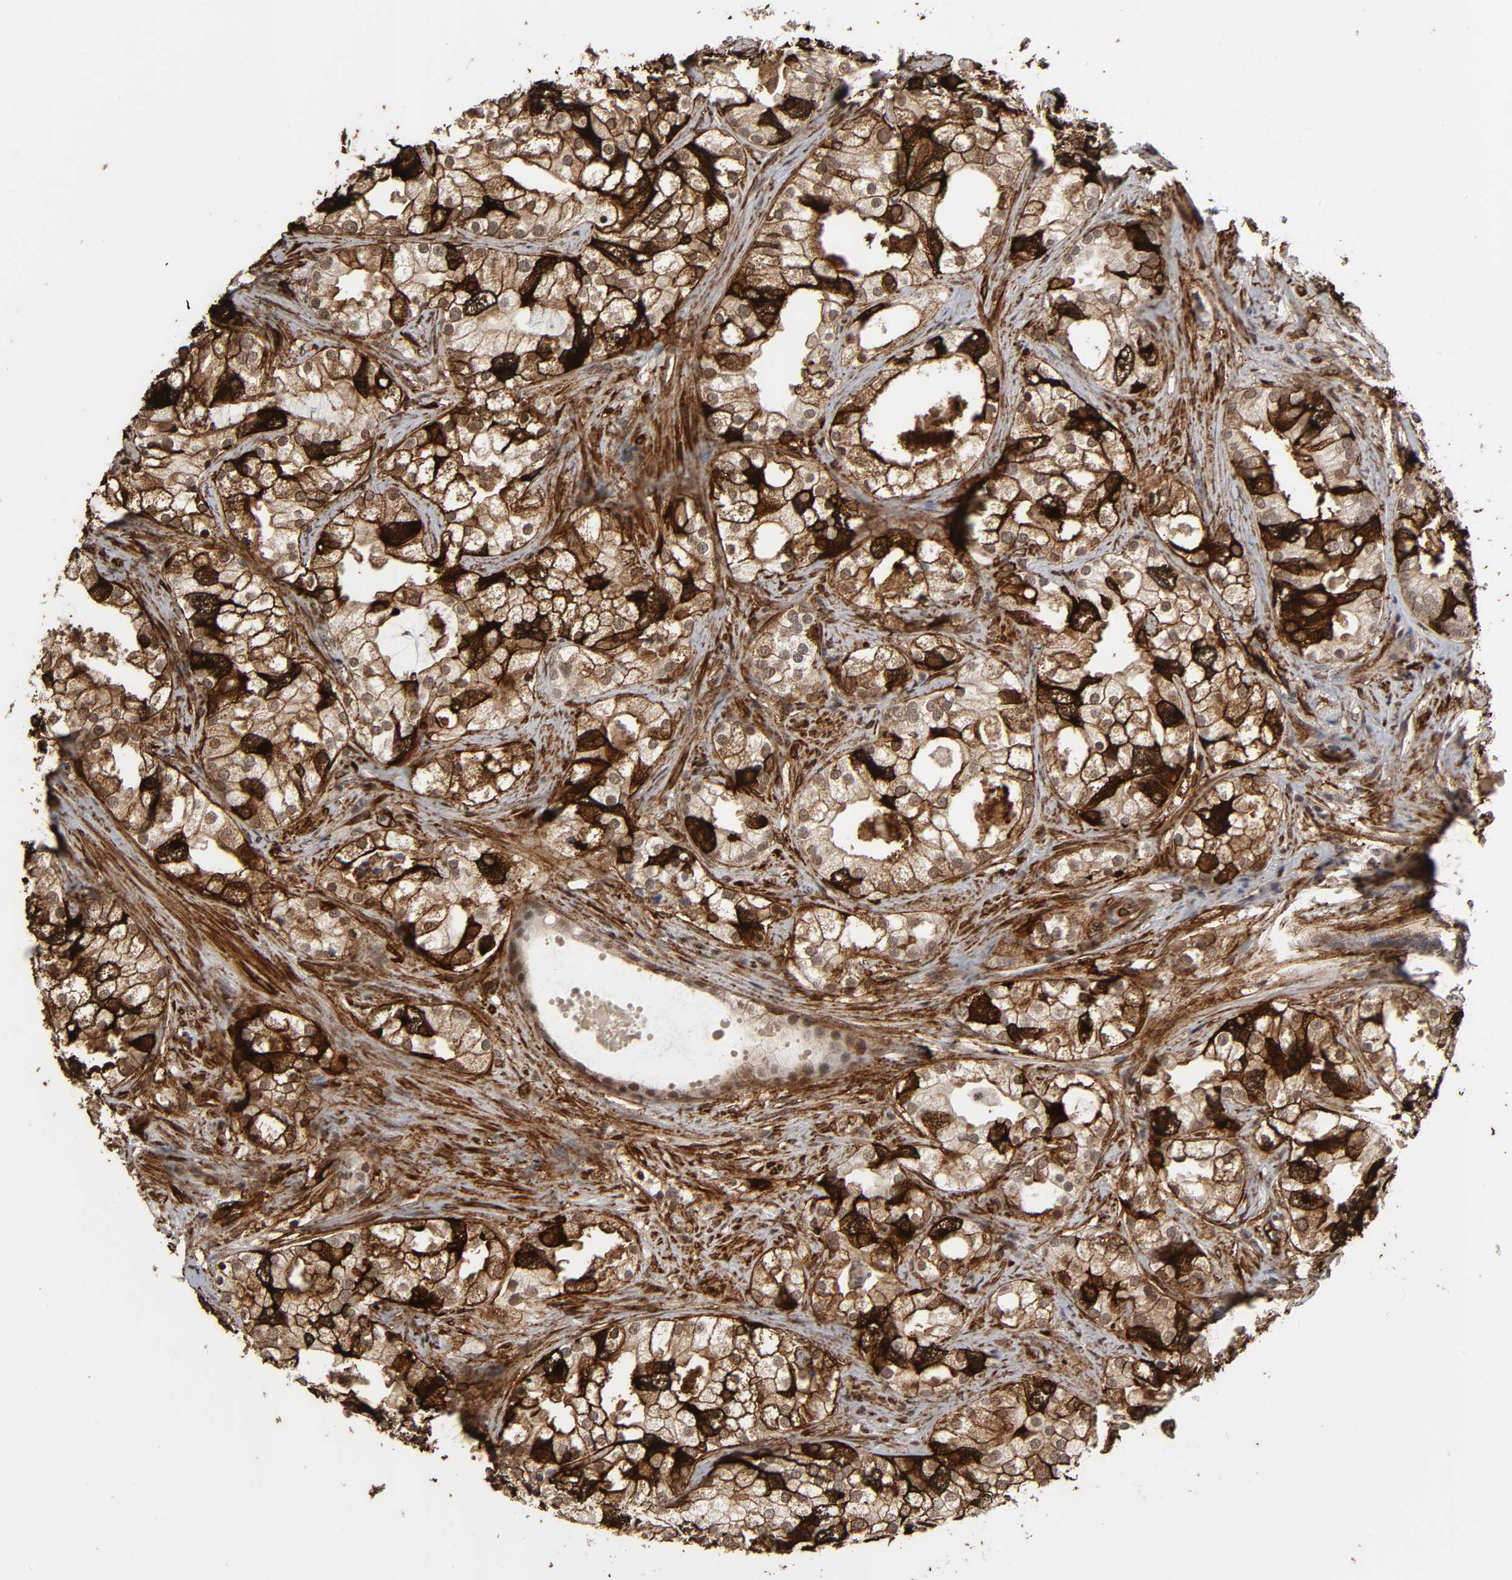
{"staining": {"intensity": "strong", "quantity": "25%-75%", "location": "cytoplasmic/membranous,nuclear"}, "tissue": "prostate cancer", "cell_type": "Tumor cells", "image_type": "cancer", "snomed": [{"axis": "morphology", "description": "Adenocarcinoma, Low grade"}, {"axis": "topography", "description": "Prostate"}], "caption": "Low-grade adenocarcinoma (prostate) stained with DAB (3,3'-diaminobenzidine) IHC reveals high levels of strong cytoplasmic/membranous and nuclear expression in approximately 25%-75% of tumor cells. (IHC, brightfield microscopy, high magnification).", "gene": "AHNAK2", "patient": {"sex": "male", "age": 58}}